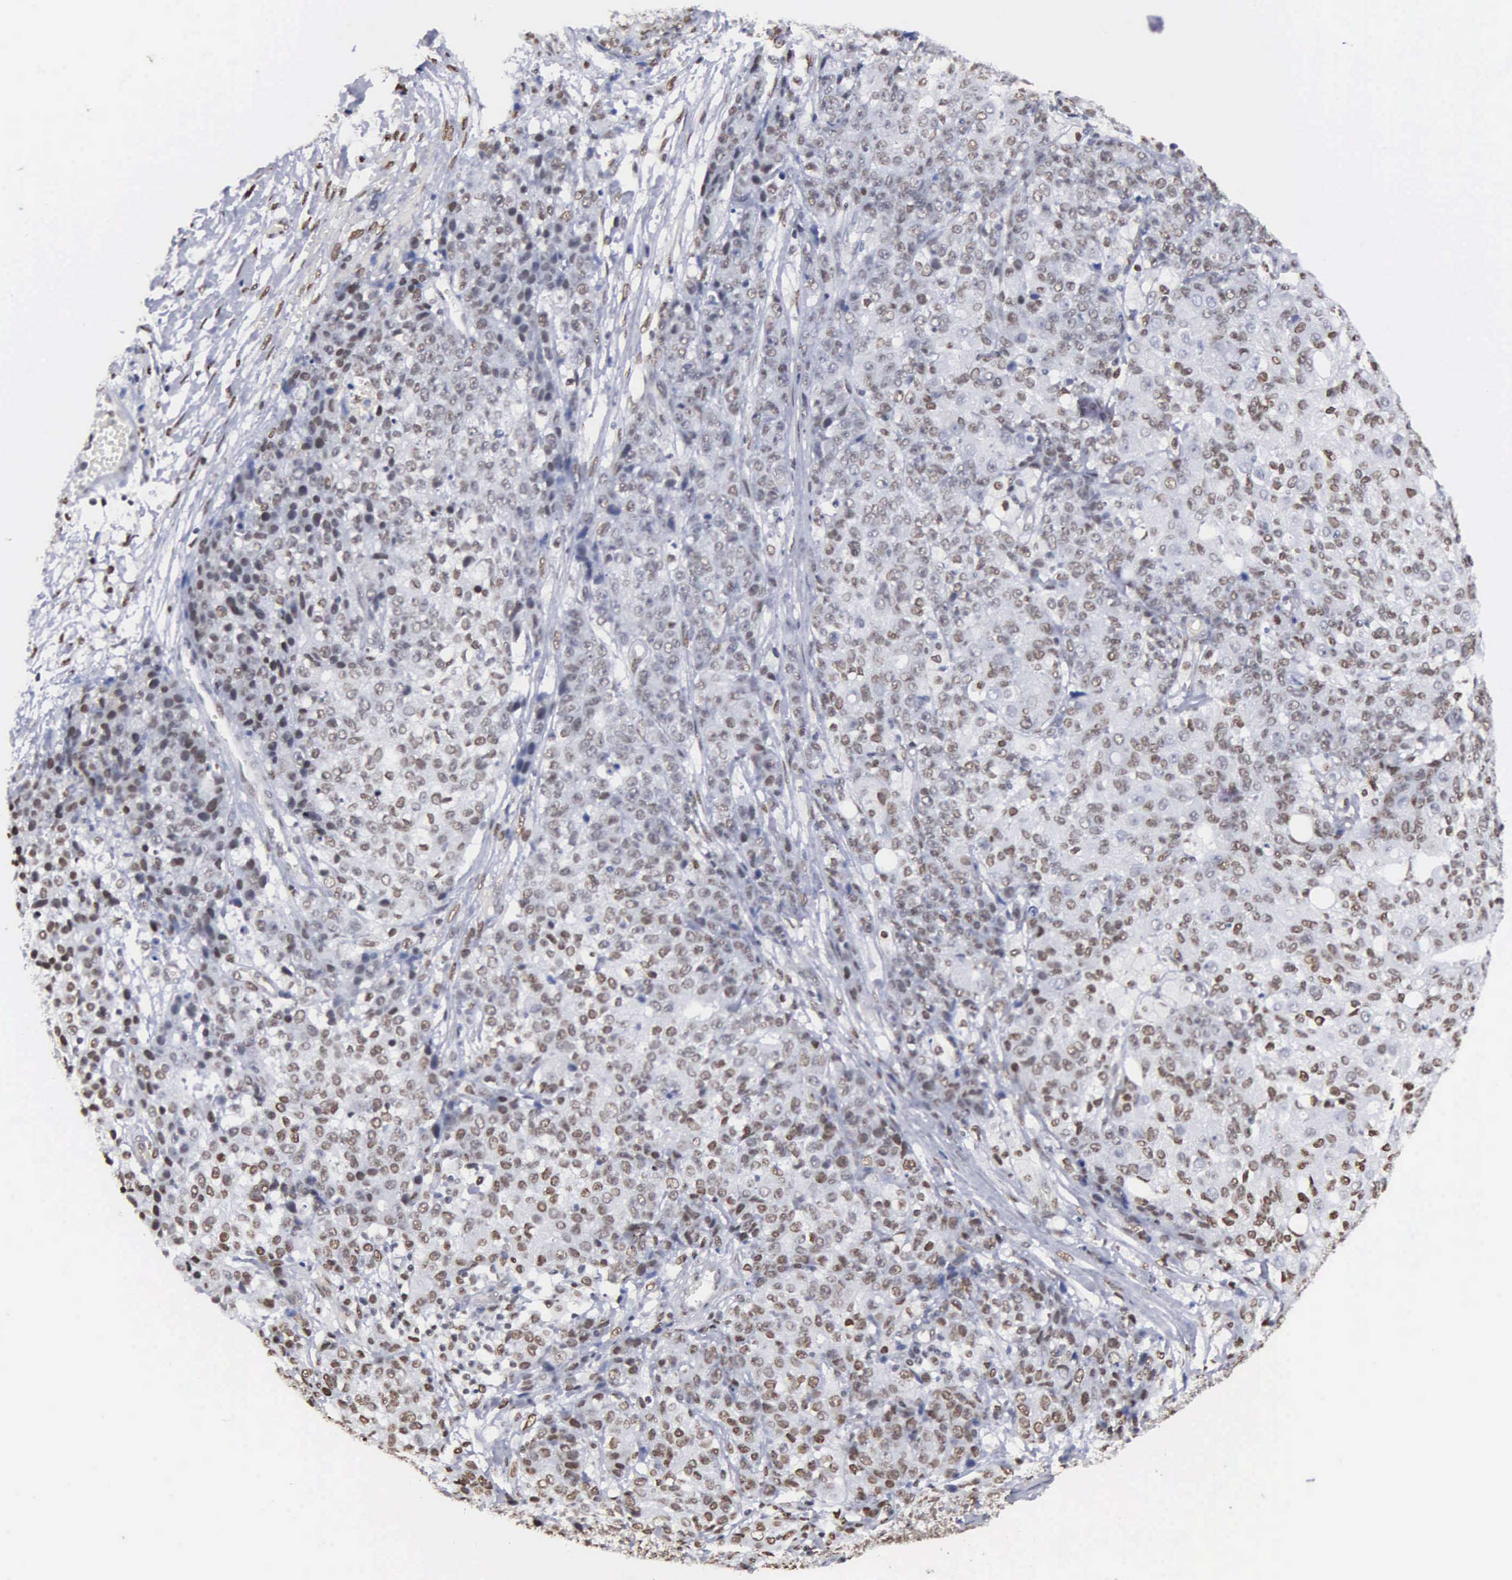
{"staining": {"intensity": "moderate", "quantity": "25%-75%", "location": "nuclear"}, "tissue": "ovarian cancer", "cell_type": "Tumor cells", "image_type": "cancer", "snomed": [{"axis": "morphology", "description": "Carcinoma, endometroid"}, {"axis": "topography", "description": "Ovary"}], "caption": "Immunohistochemistry micrograph of neoplastic tissue: endometroid carcinoma (ovarian) stained using immunohistochemistry exhibits medium levels of moderate protein expression localized specifically in the nuclear of tumor cells, appearing as a nuclear brown color.", "gene": "CCNG1", "patient": {"sex": "female", "age": 42}}